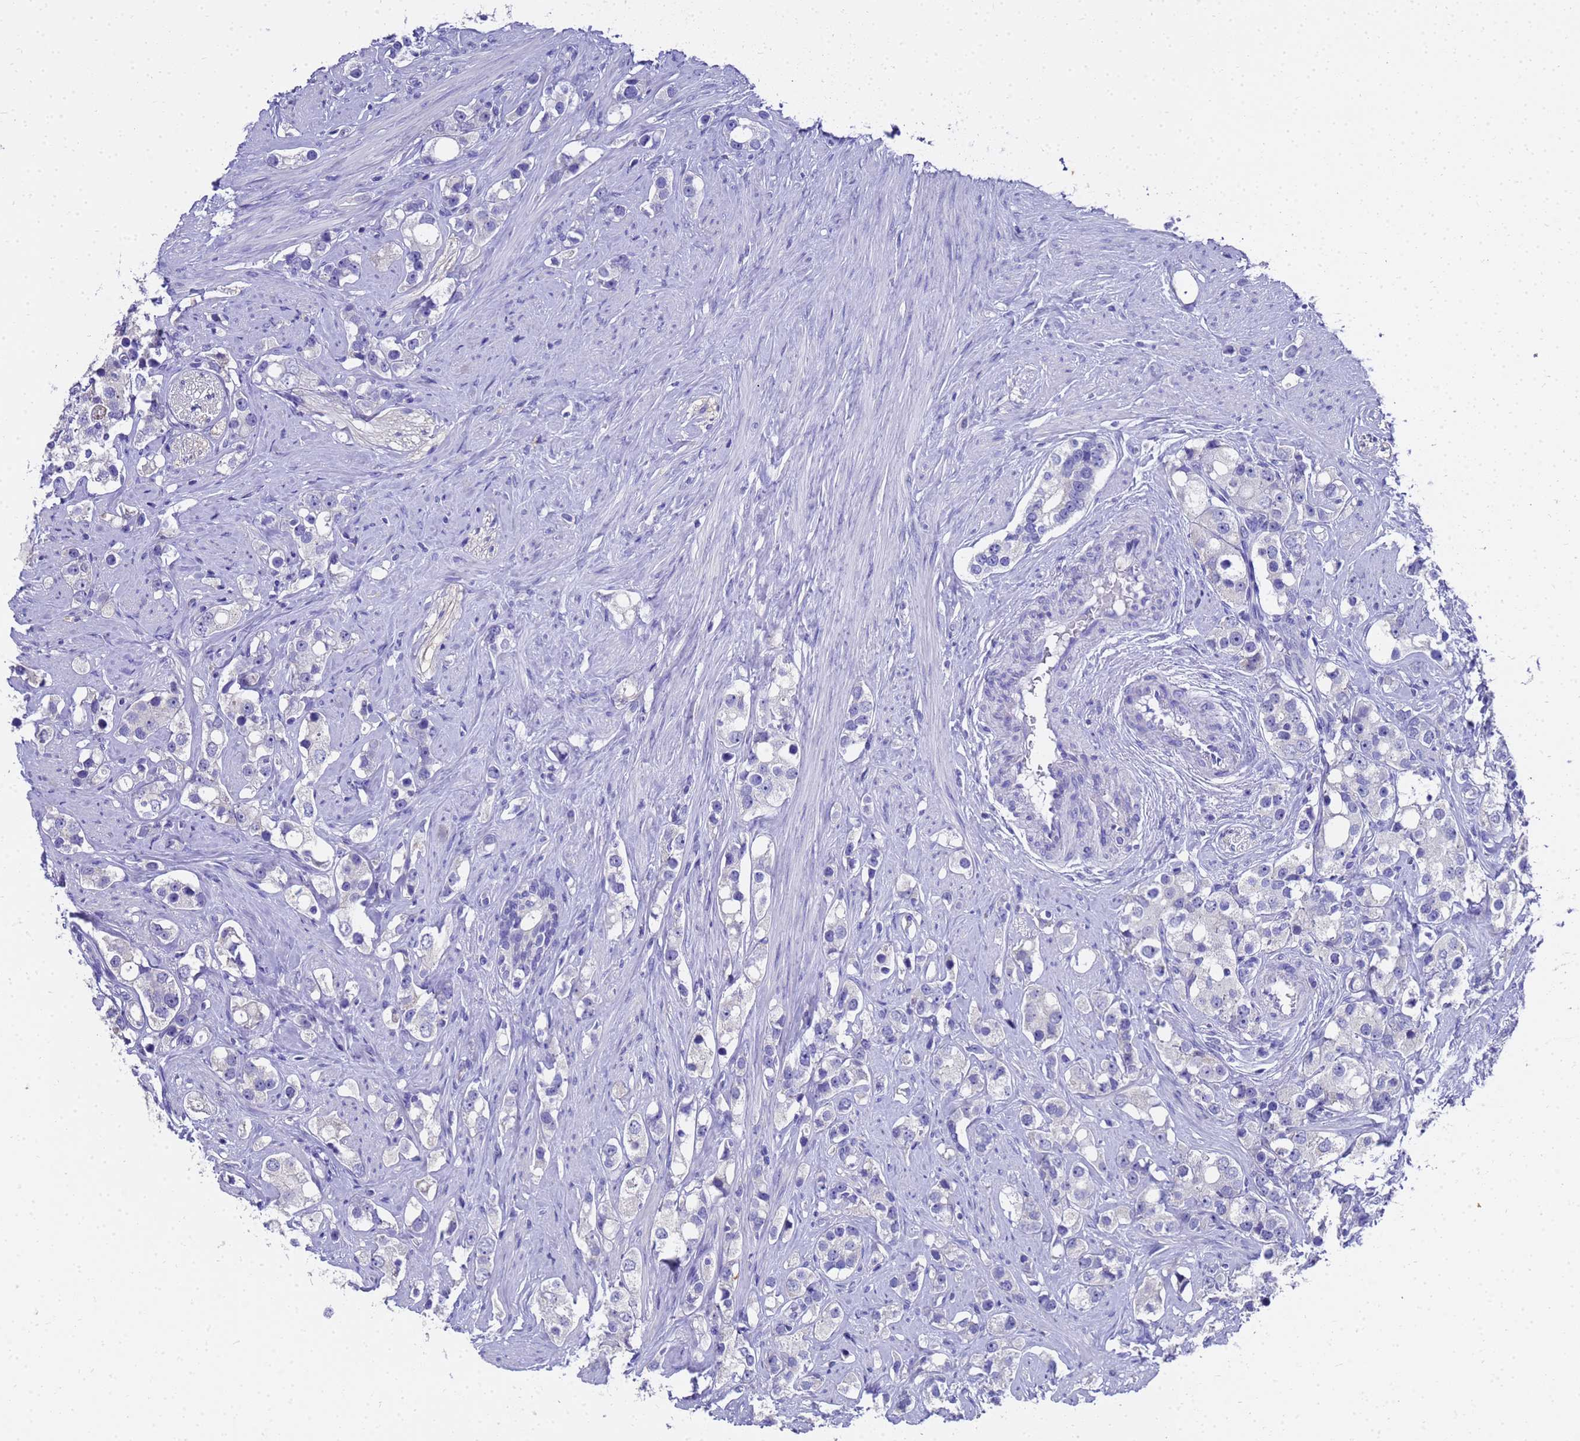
{"staining": {"intensity": "negative", "quantity": "none", "location": "none"}, "tissue": "prostate cancer", "cell_type": "Tumor cells", "image_type": "cancer", "snomed": [{"axis": "morphology", "description": "Adenocarcinoma, High grade"}, {"axis": "topography", "description": "Prostate"}], "caption": "Prostate high-grade adenocarcinoma was stained to show a protein in brown. There is no significant positivity in tumor cells.", "gene": "MS4A13", "patient": {"sex": "male", "age": 63}}